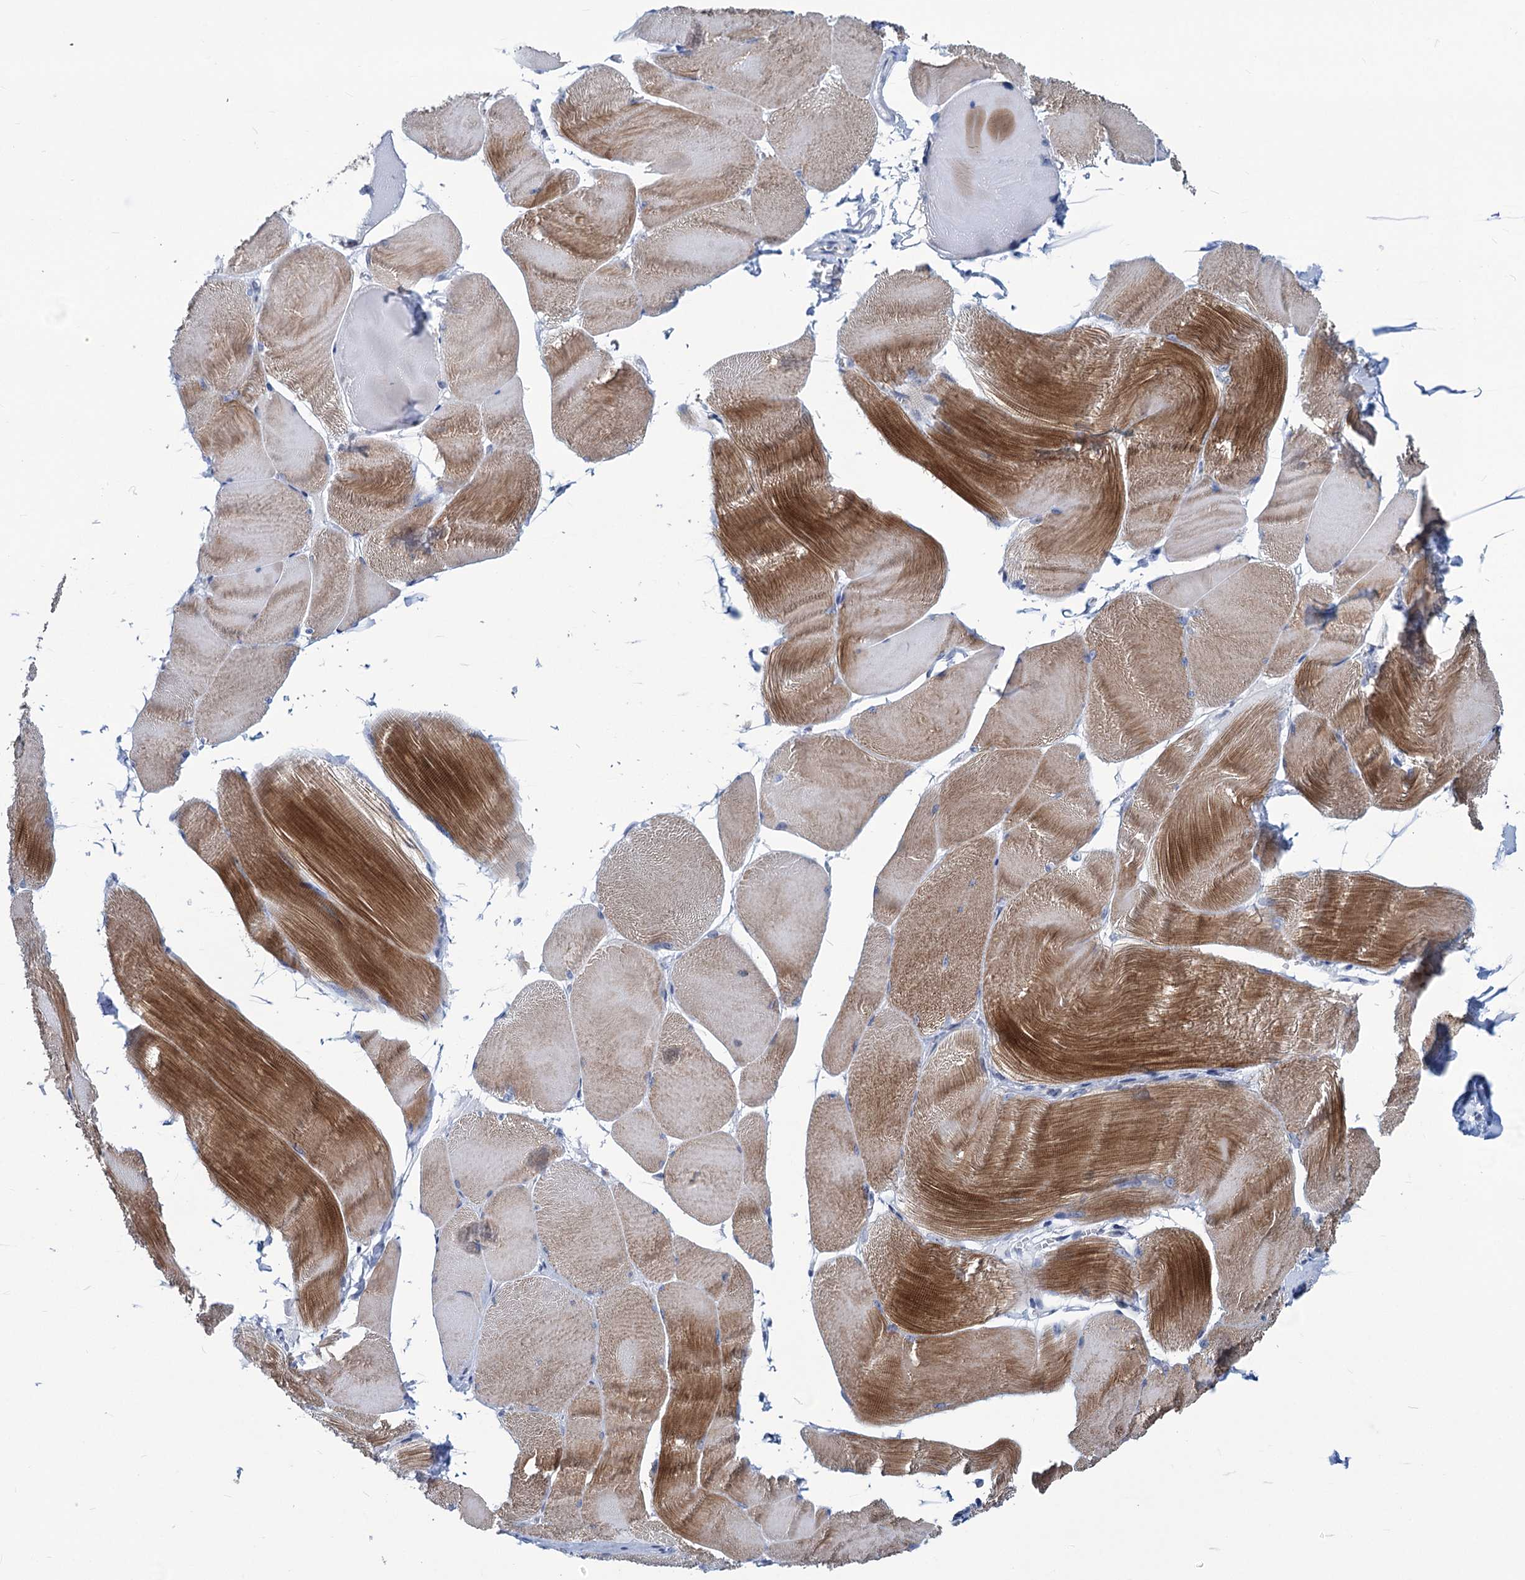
{"staining": {"intensity": "strong", "quantity": "25%-75%", "location": "cytoplasmic/membranous"}, "tissue": "skeletal muscle", "cell_type": "Myocytes", "image_type": "normal", "snomed": [{"axis": "morphology", "description": "Normal tissue, NOS"}, {"axis": "morphology", "description": "Basal cell carcinoma"}, {"axis": "topography", "description": "Skeletal muscle"}], "caption": "An IHC photomicrograph of unremarkable tissue is shown. Protein staining in brown shows strong cytoplasmic/membranous positivity in skeletal muscle within myocytes. The protein of interest is shown in brown color, while the nuclei are stained blue.", "gene": "NEU3", "patient": {"sex": "female", "age": 64}}